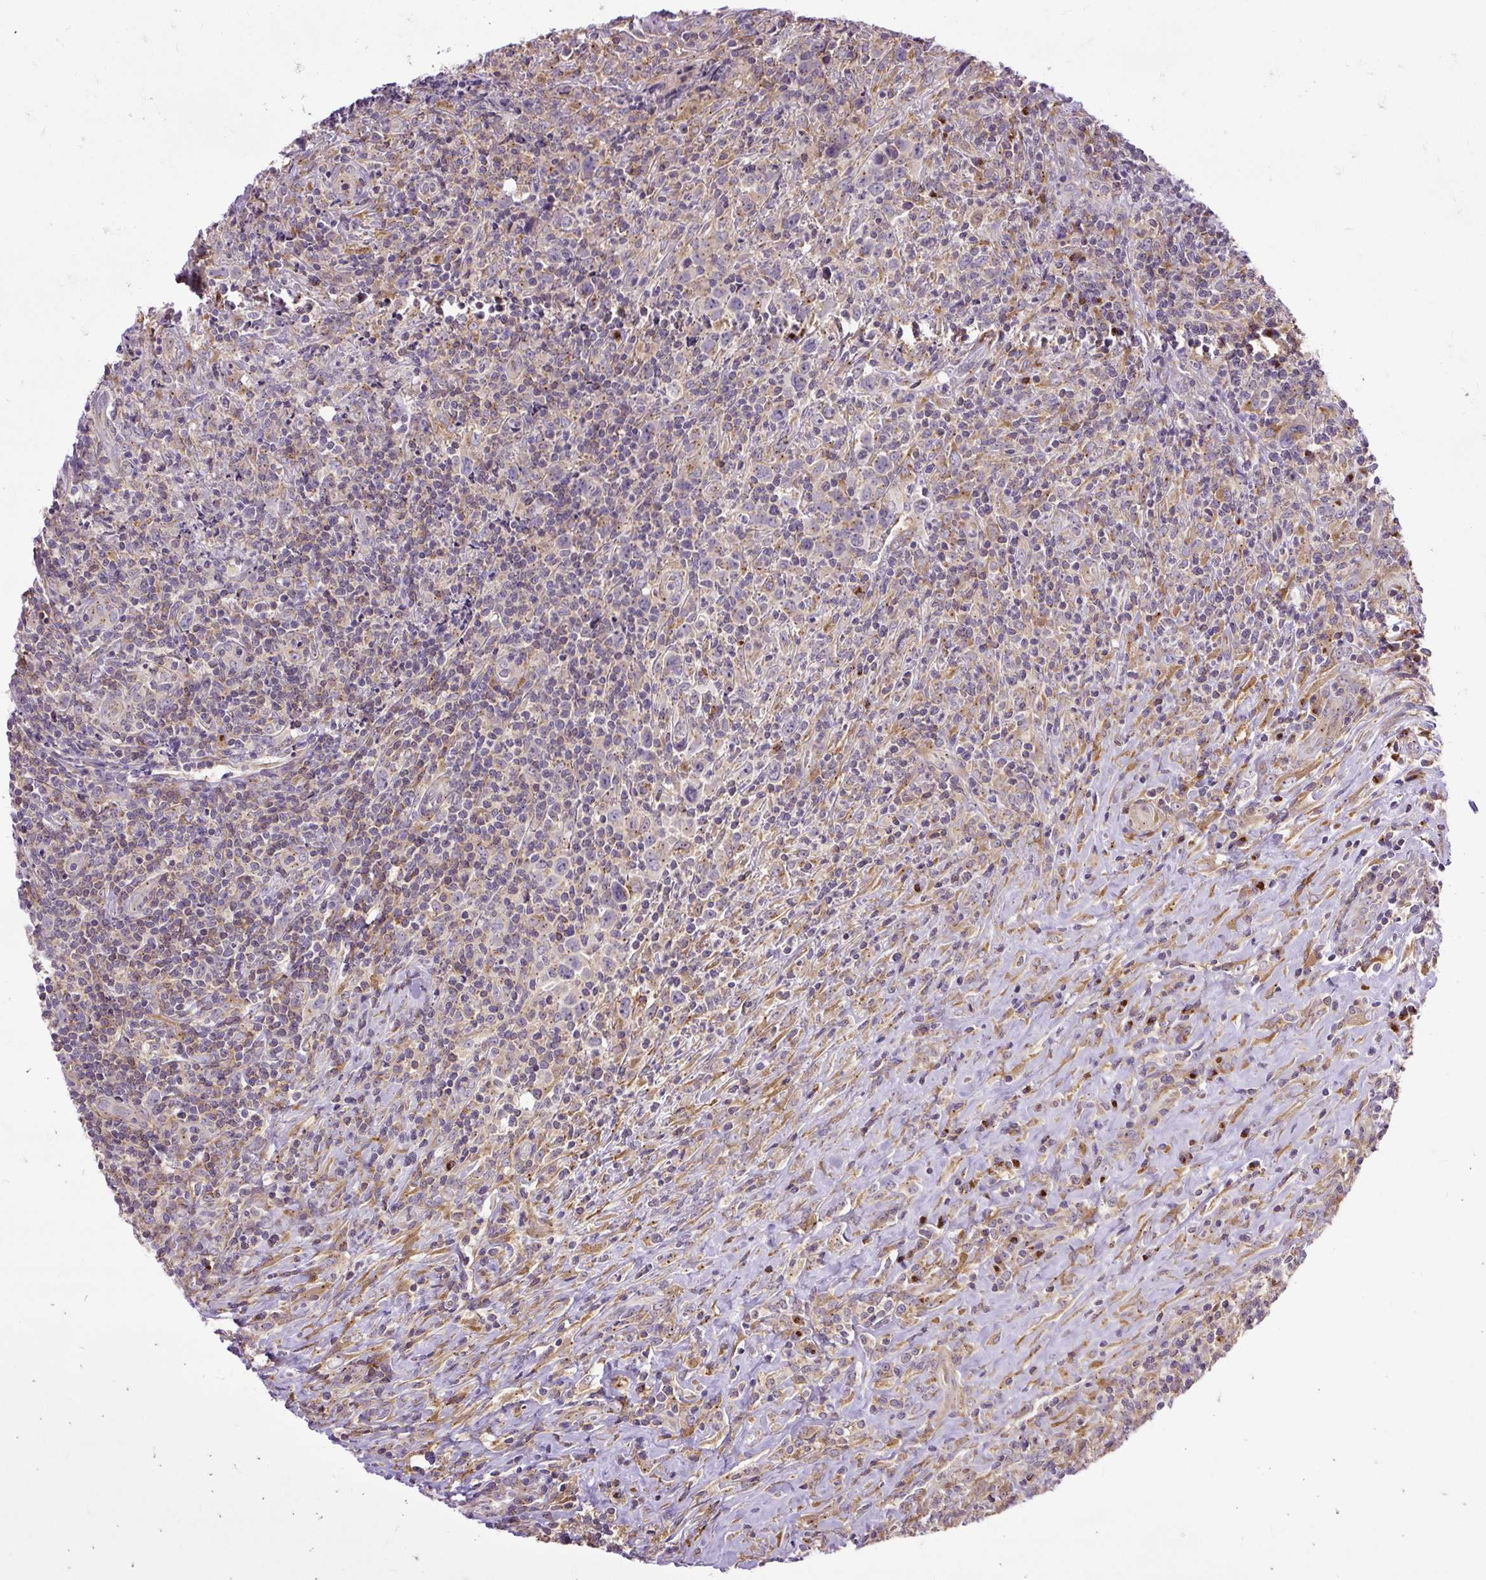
{"staining": {"intensity": "negative", "quantity": "none", "location": "none"}, "tissue": "lymphoma", "cell_type": "Tumor cells", "image_type": "cancer", "snomed": [{"axis": "morphology", "description": "Hodgkin's disease, NOS"}, {"axis": "topography", "description": "Lymph node"}], "caption": "Photomicrograph shows no significant protein positivity in tumor cells of lymphoma.", "gene": "SMC4", "patient": {"sex": "female", "age": 18}}